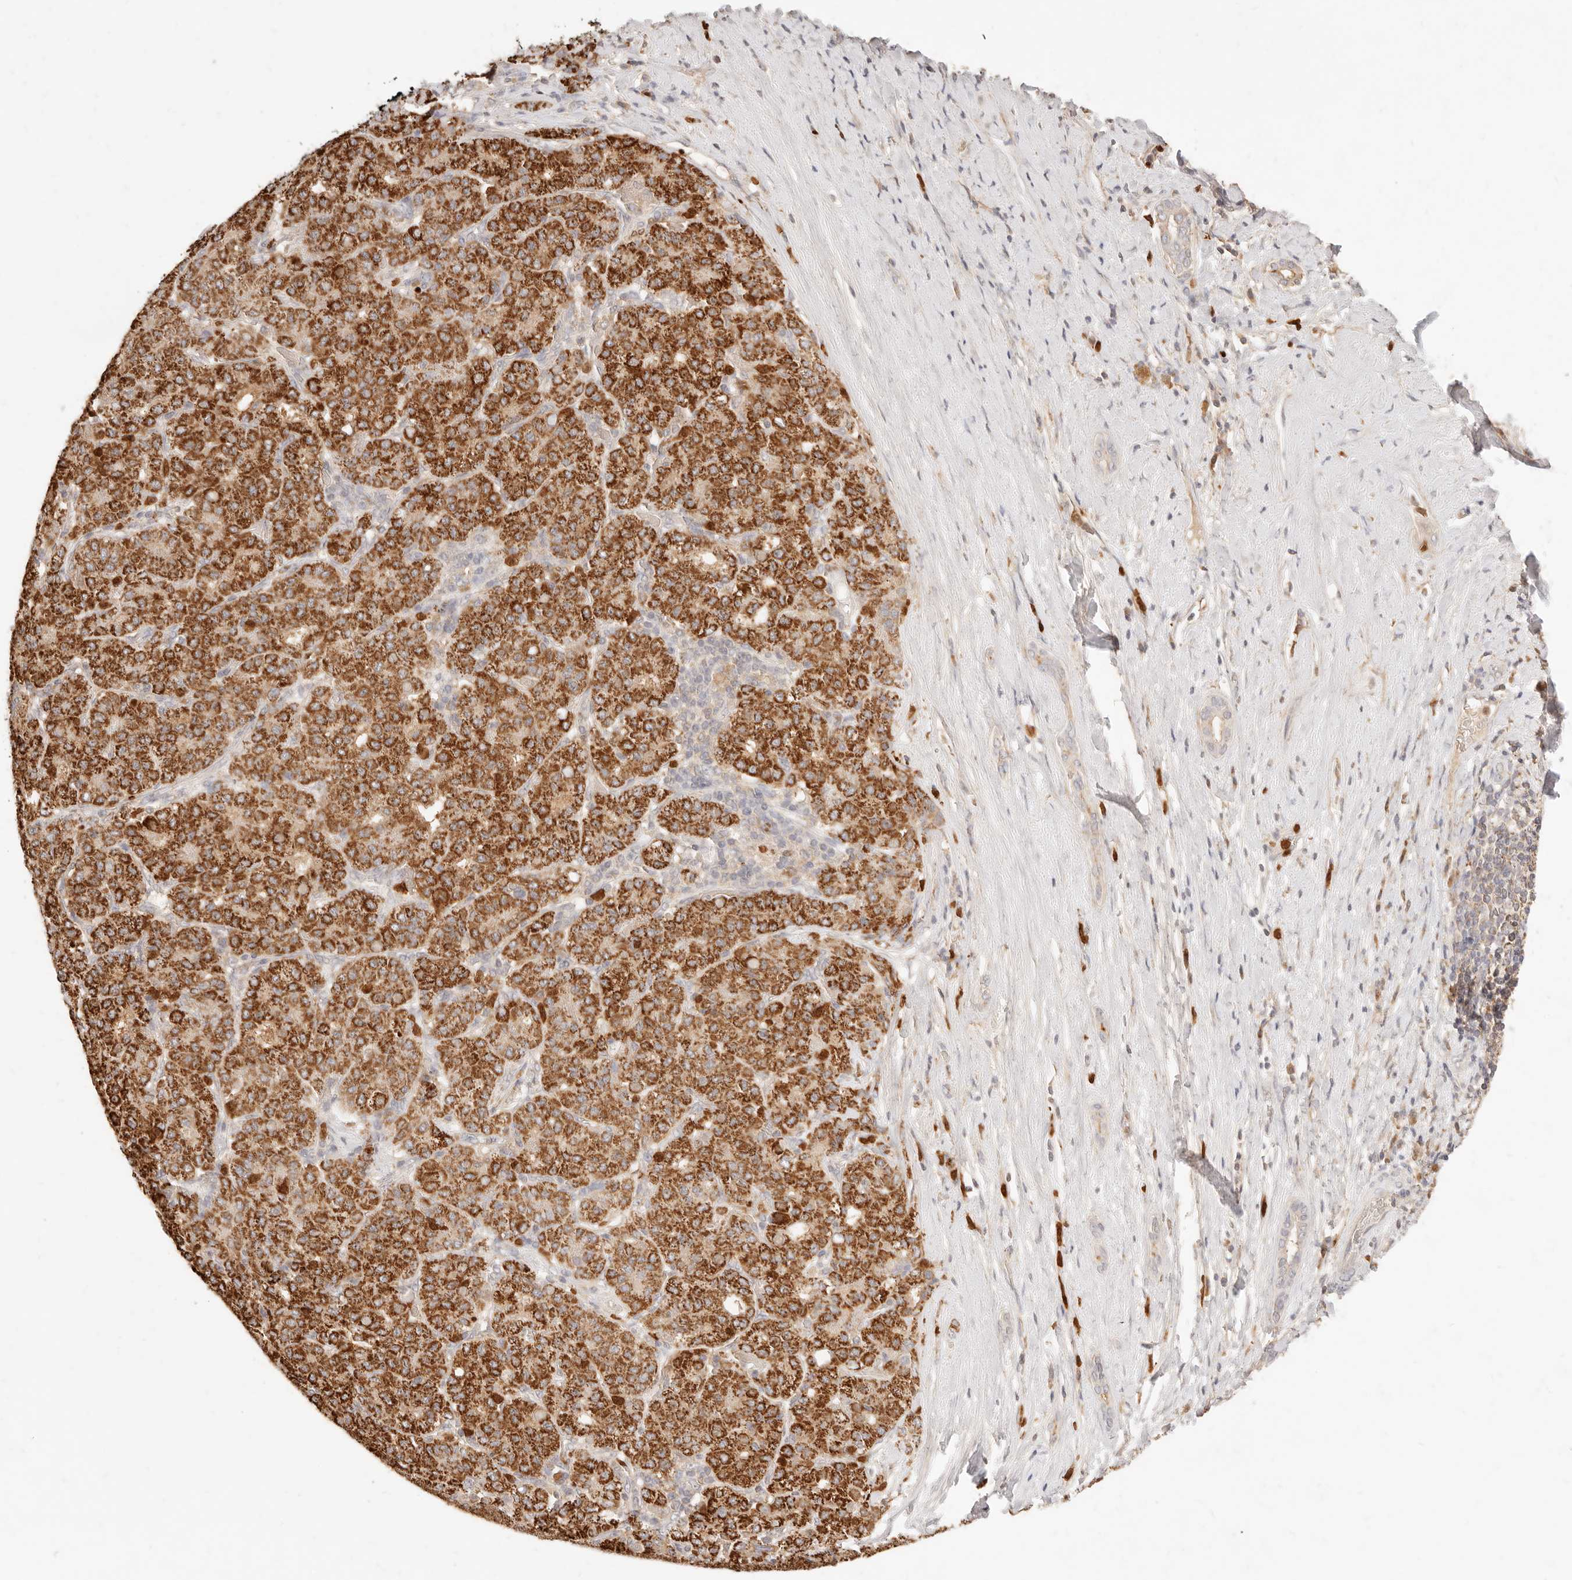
{"staining": {"intensity": "strong", "quantity": ">75%", "location": "cytoplasmic/membranous"}, "tissue": "liver cancer", "cell_type": "Tumor cells", "image_type": "cancer", "snomed": [{"axis": "morphology", "description": "Carcinoma, Hepatocellular, NOS"}, {"axis": "topography", "description": "Liver"}], "caption": "DAB (3,3'-diaminobenzidine) immunohistochemical staining of hepatocellular carcinoma (liver) reveals strong cytoplasmic/membranous protein expression in about >75% of tumor cells.", "gene": "TMTC2", "patient": {"sex": "male", "age": 65}}